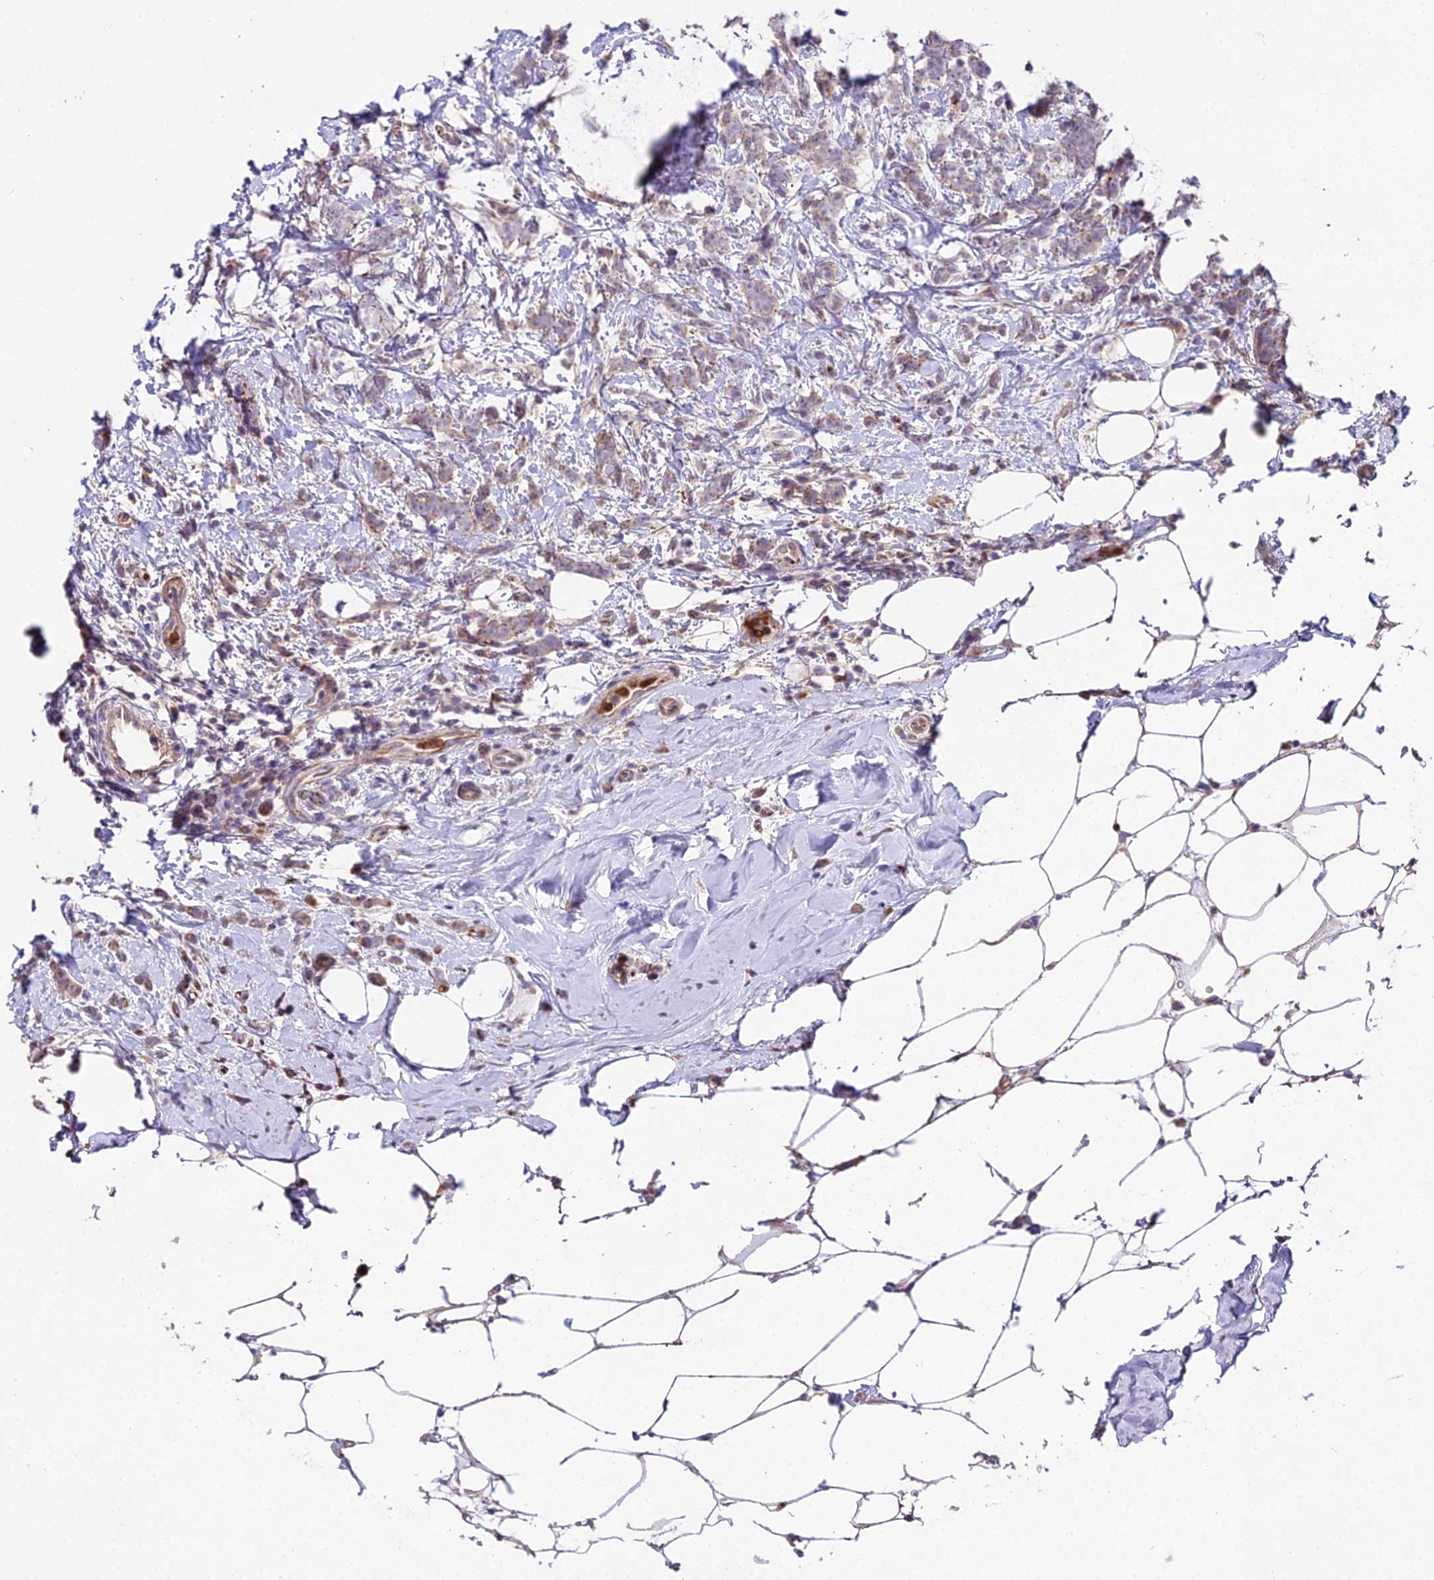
{"staining": {"intensity": "weak", "quantity": ">75%", "location": "cytoplasmic/membranous"}, "tissue": "breast cancer", "cell_type": "Tumor cells", "image_type": "cancer", "snomed": [{"axis": "morphology", "description": "Lobular carcinoma"}, {"axis": "topography", "description": "Breast"}], "caption": "There is low levels of weak cytoplasmic/membranous positivity in tumor cells of breast cancer, as demonstrated by immunohistochemical staining (brown color).", "gene": "EID2", "patient": {"sex": "female", "age": 58}}